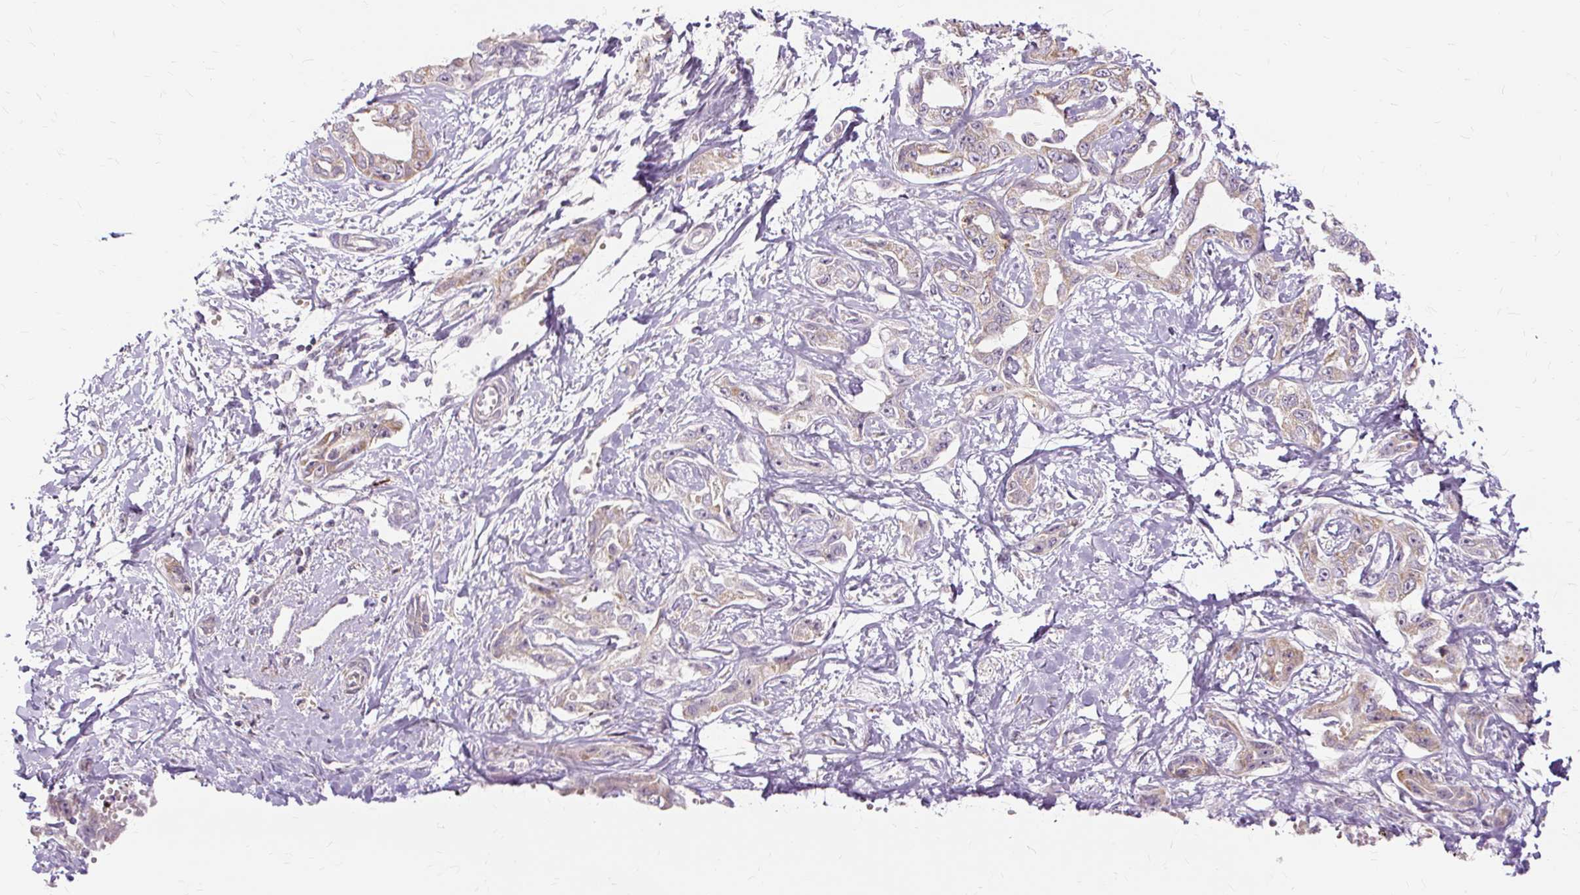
{"staining": {"intensity": "moderate", "quantity": "25%-75%", "location": "cytoplasmic/membranous"}, "tissue": "liver cancer", "cell_type": "Tumor cells", "image_type": "cancer", "snomed": [{"axis": "morphology", "description": "Cholangiocarcinoma"}, {"axis": "topography", "description": "Liver"}], "caption": "DAB immunohistochemical staining of cholangiocarcinoma (liver) reveals moderate cytoplasmic/membranous protein staining in approximately 25%-75% of tumor cells.", "gene": "MMACHC", "patient": {"sex": "male", "age": 59}}